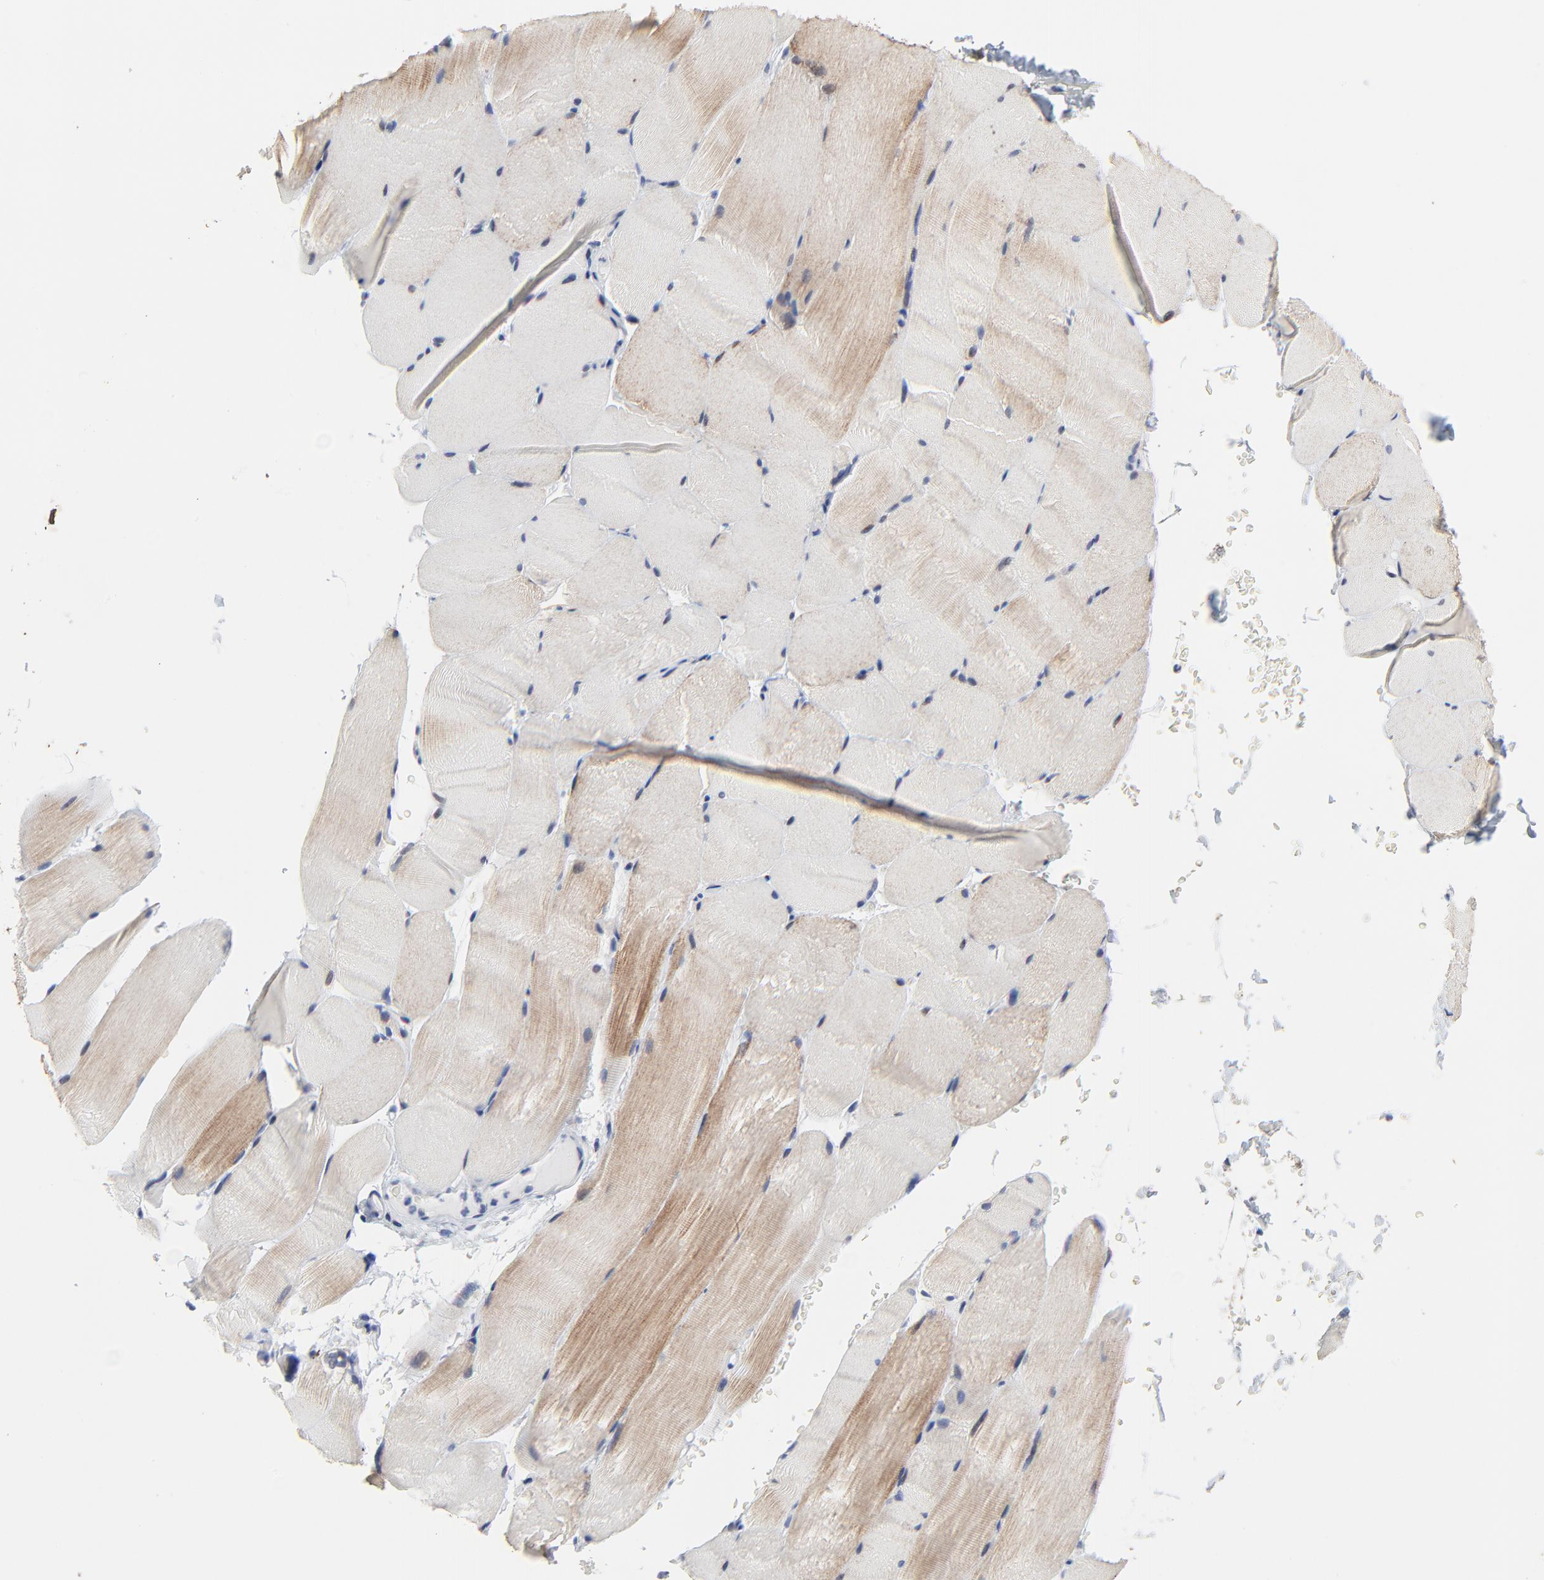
{"staining": {"intensity": "weak", "quantity": "<25%", "location": "cytoplasmic/membranous"}, "tissue": "skeletal muscle", "cell_type": "Myocytes", "image_type": "normal", "snomed": [{"axis": "morphology", "description": "Normal tissue, NOS"}, {"axis": "topography", "description": "Skeletal muscle"}, {"axis": "topography", "description": "Parathyroid gland"}], "caption": "High power microscopy photomicrograph of an immunohistochemistry (IHC) histopathology image of unremarkable skeletal muscle, revealing no significant positivity in myocytes.", "gene": "LNX1", "patient": {"sex": "female", "age": 37}}